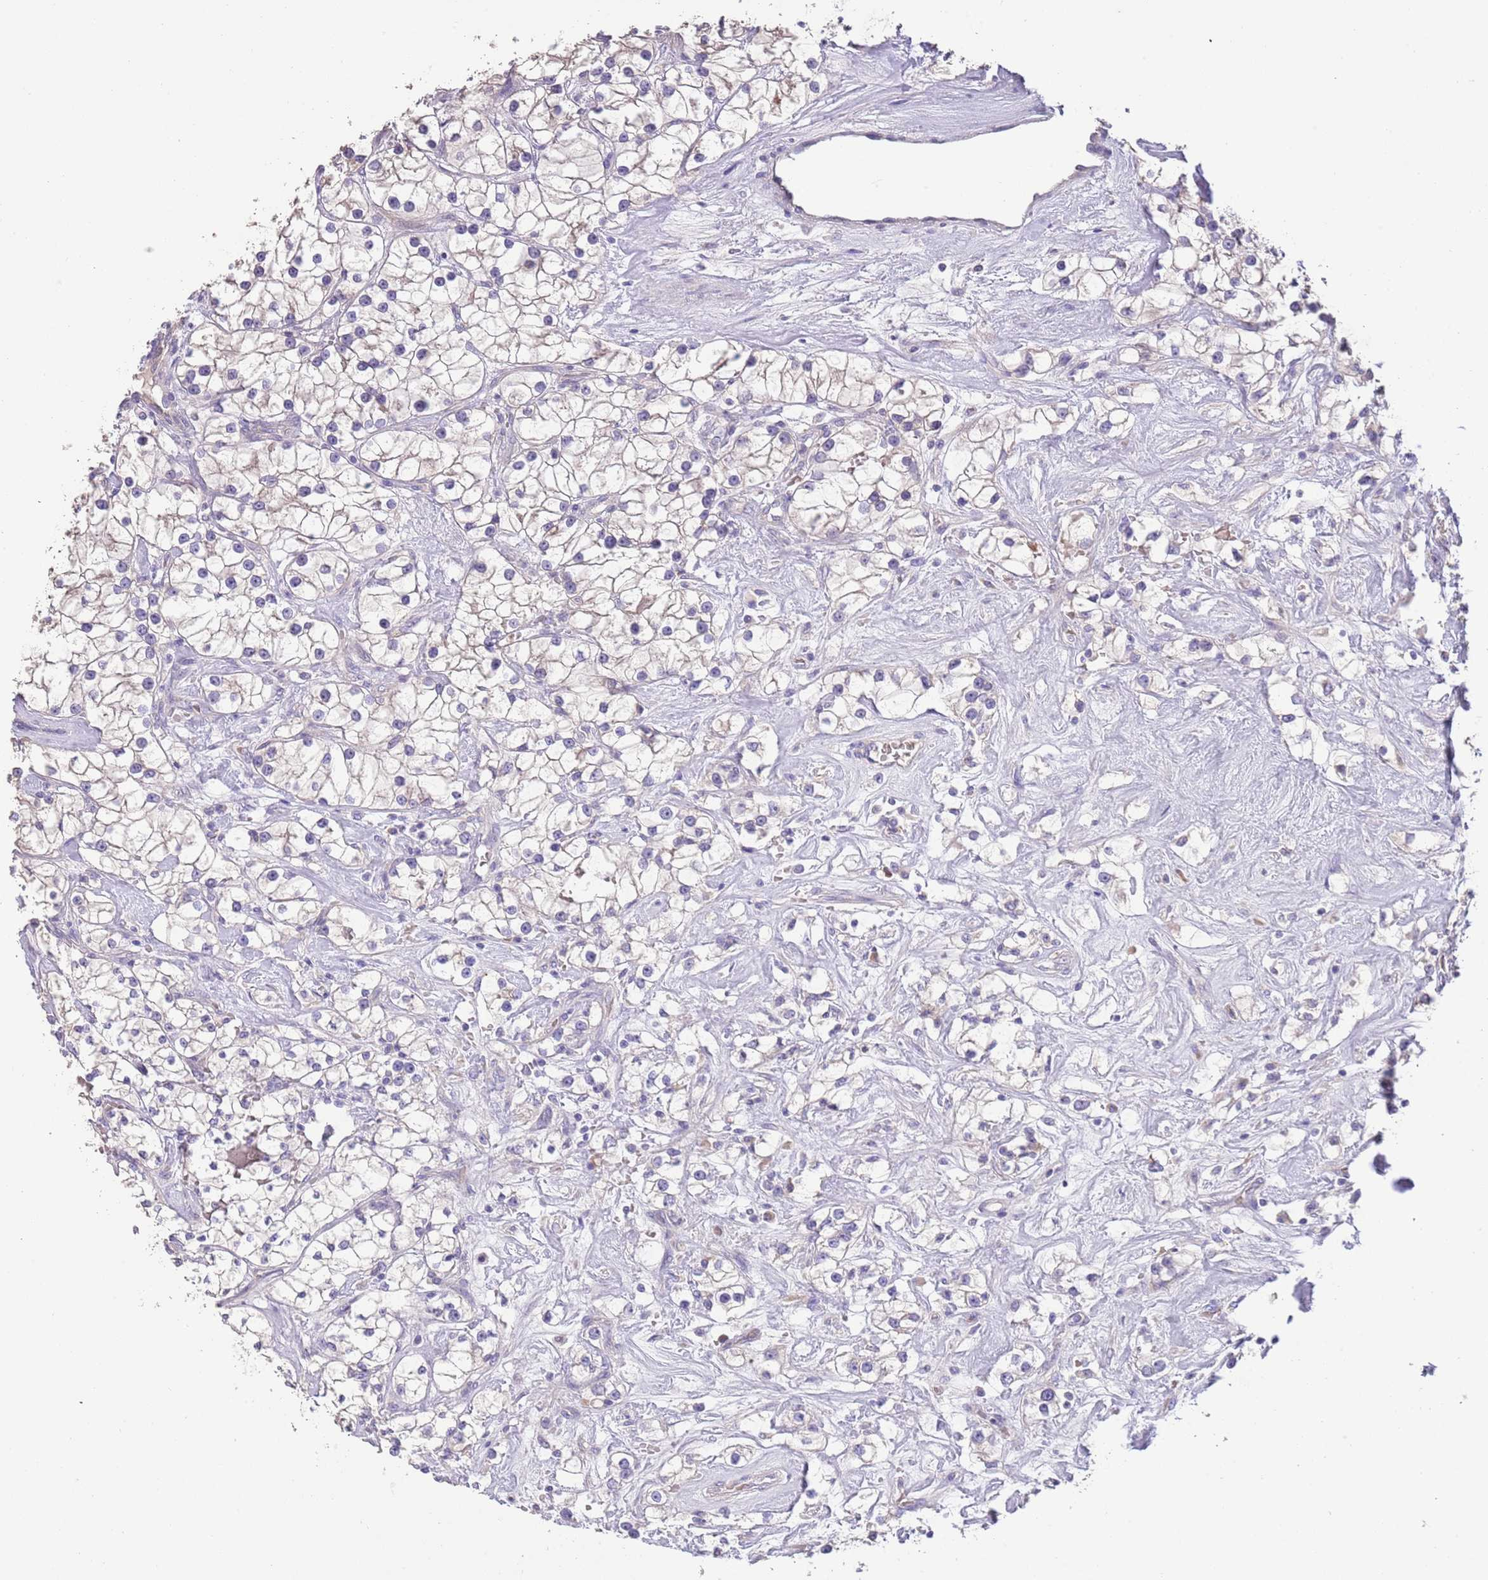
{"staining": {"intensity": "weak", "quantity": "<25%", "location": "cytoplasmic/membranous"}, "tissue": "renal cancer", "cell_type": "Tumor cells", "image_type": "cancer", "snomed": [{"axis": "morphology", "description": "Adenocarcinoma, NOS"}, {"axis": "topography", "description": "Kidney"}], "caption": "This is an IHC micrograph of human renal adenocarcinoma. There is no positivity in tumor cells.", "gene": "ZNF658", "patient": {"sex": "male", "age": 77}}